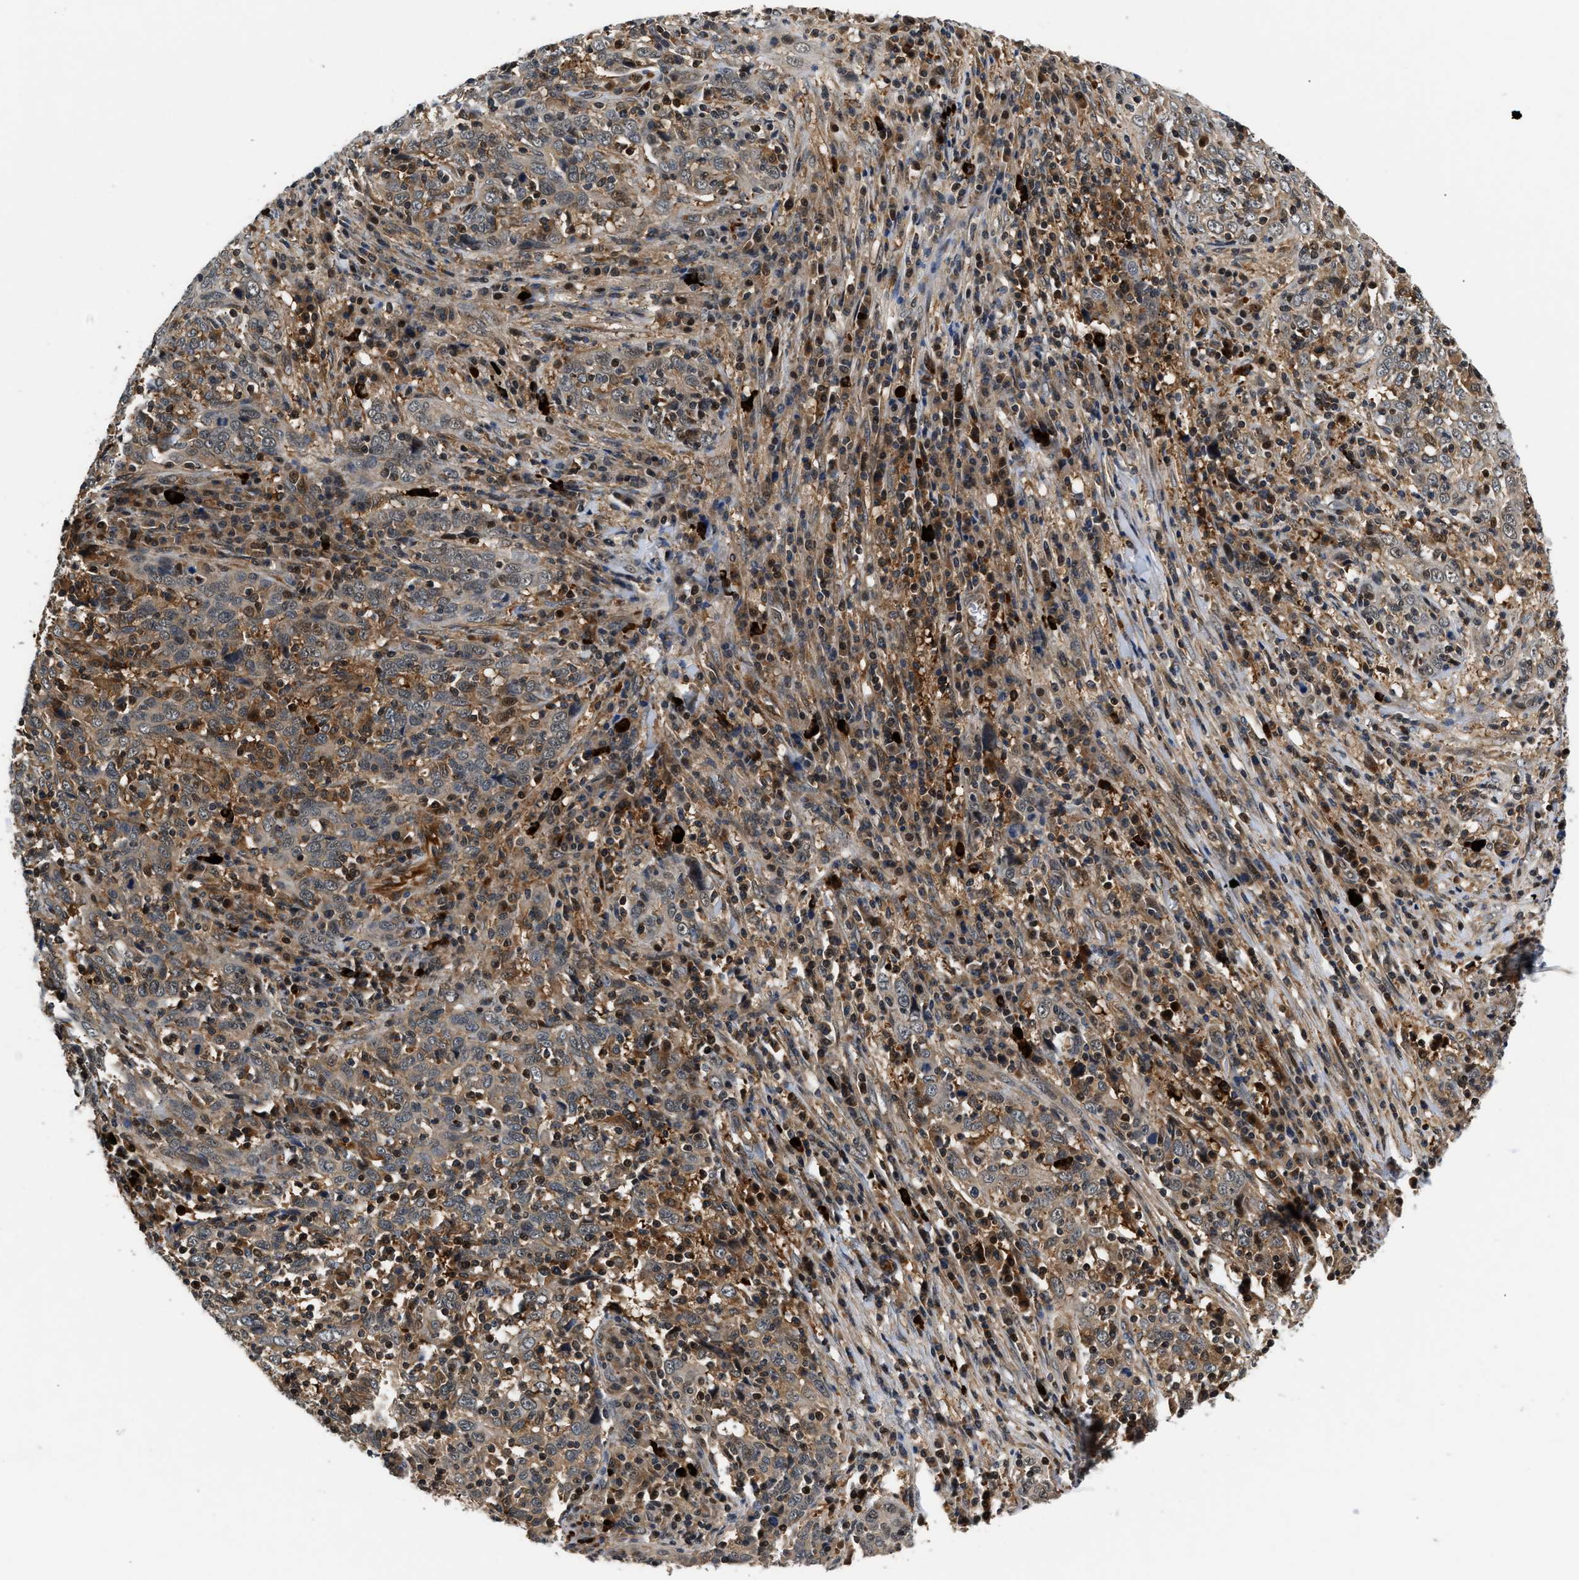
{"staining": {"intensity": "moderate", "quantity": "25%-75%", "location": "cytoplasmic/membranous"}, "tissue": "cervical cancer", "cell_type": "Tumor cells", "image_type": "cancer", "snomed": [{"axis": "morphology", "description": "Squamous cell carcinoma, NOS"}, {"axis": "topography", "description": "Cervix"}], "caption": "Tumor cells reveal moderate cytoplasmic/membranous expression in approximately 25%-75% of cells in squamous cell carcinoma (cervical). (IHC, brightfield microscopy, high magnification).", "gene": "TUT7", "patient": {"sex": "female", "age": 46}}